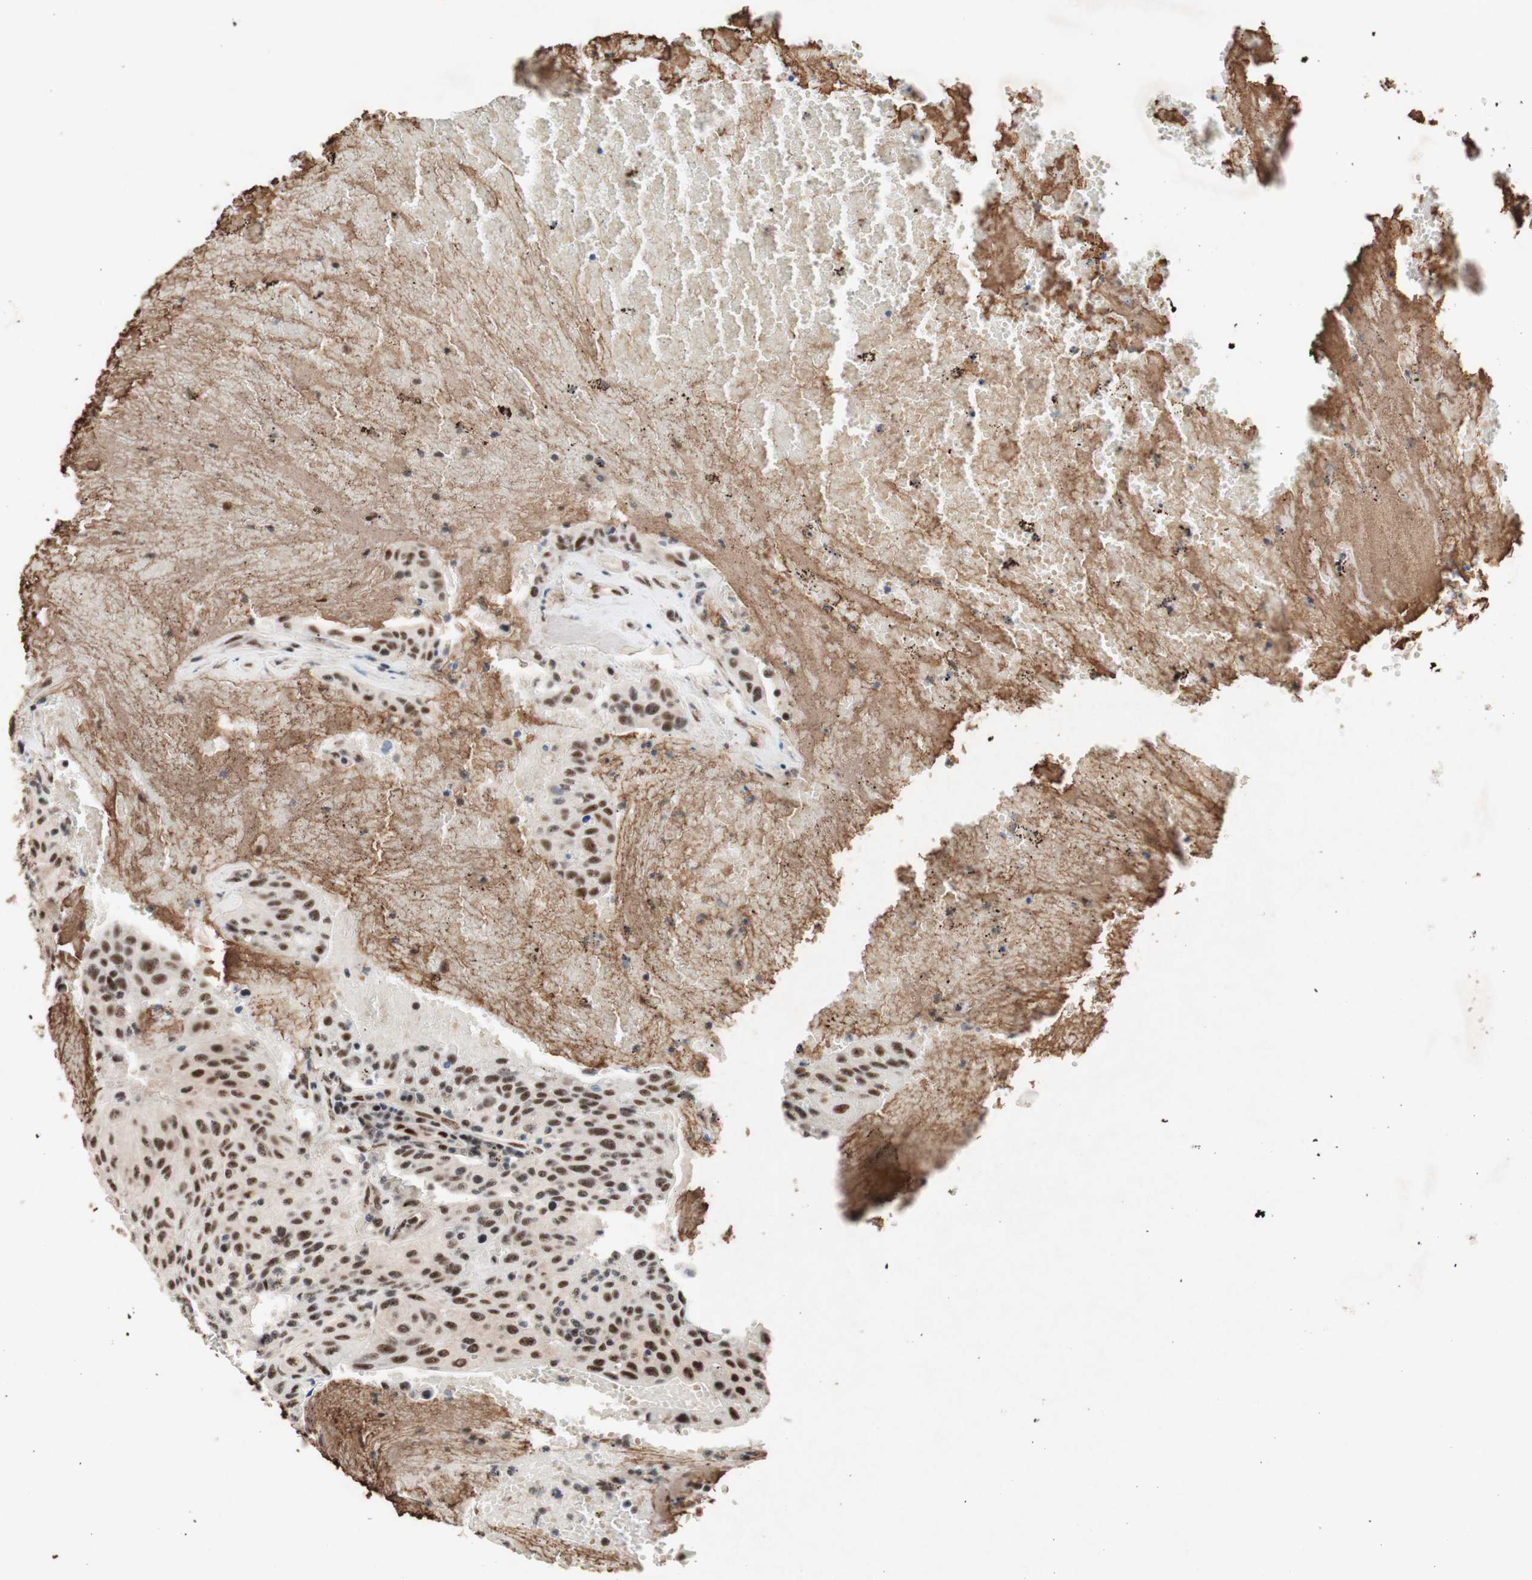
{"staining": {"intensity": "strong", "quantity": ">75%", "location": "nuclear"}, "tissue": "urothelial cancer", "cell_type": "Tumor cells", "image_type": "cancer", "snomed": [{"axis": "morphology", "description": "Urothelial carcinoma, High grade"}, {"axis": "topography", "description": "Urinary bladder"}], "caption": "A histopathology image showing strong nuclear staining in approximately >75% of tumor cells in urothelial cancer, as visualized by brown immunohistochemical staining.", "gene": "TLE1", "patient": {"sex": "male", "age": 66}}